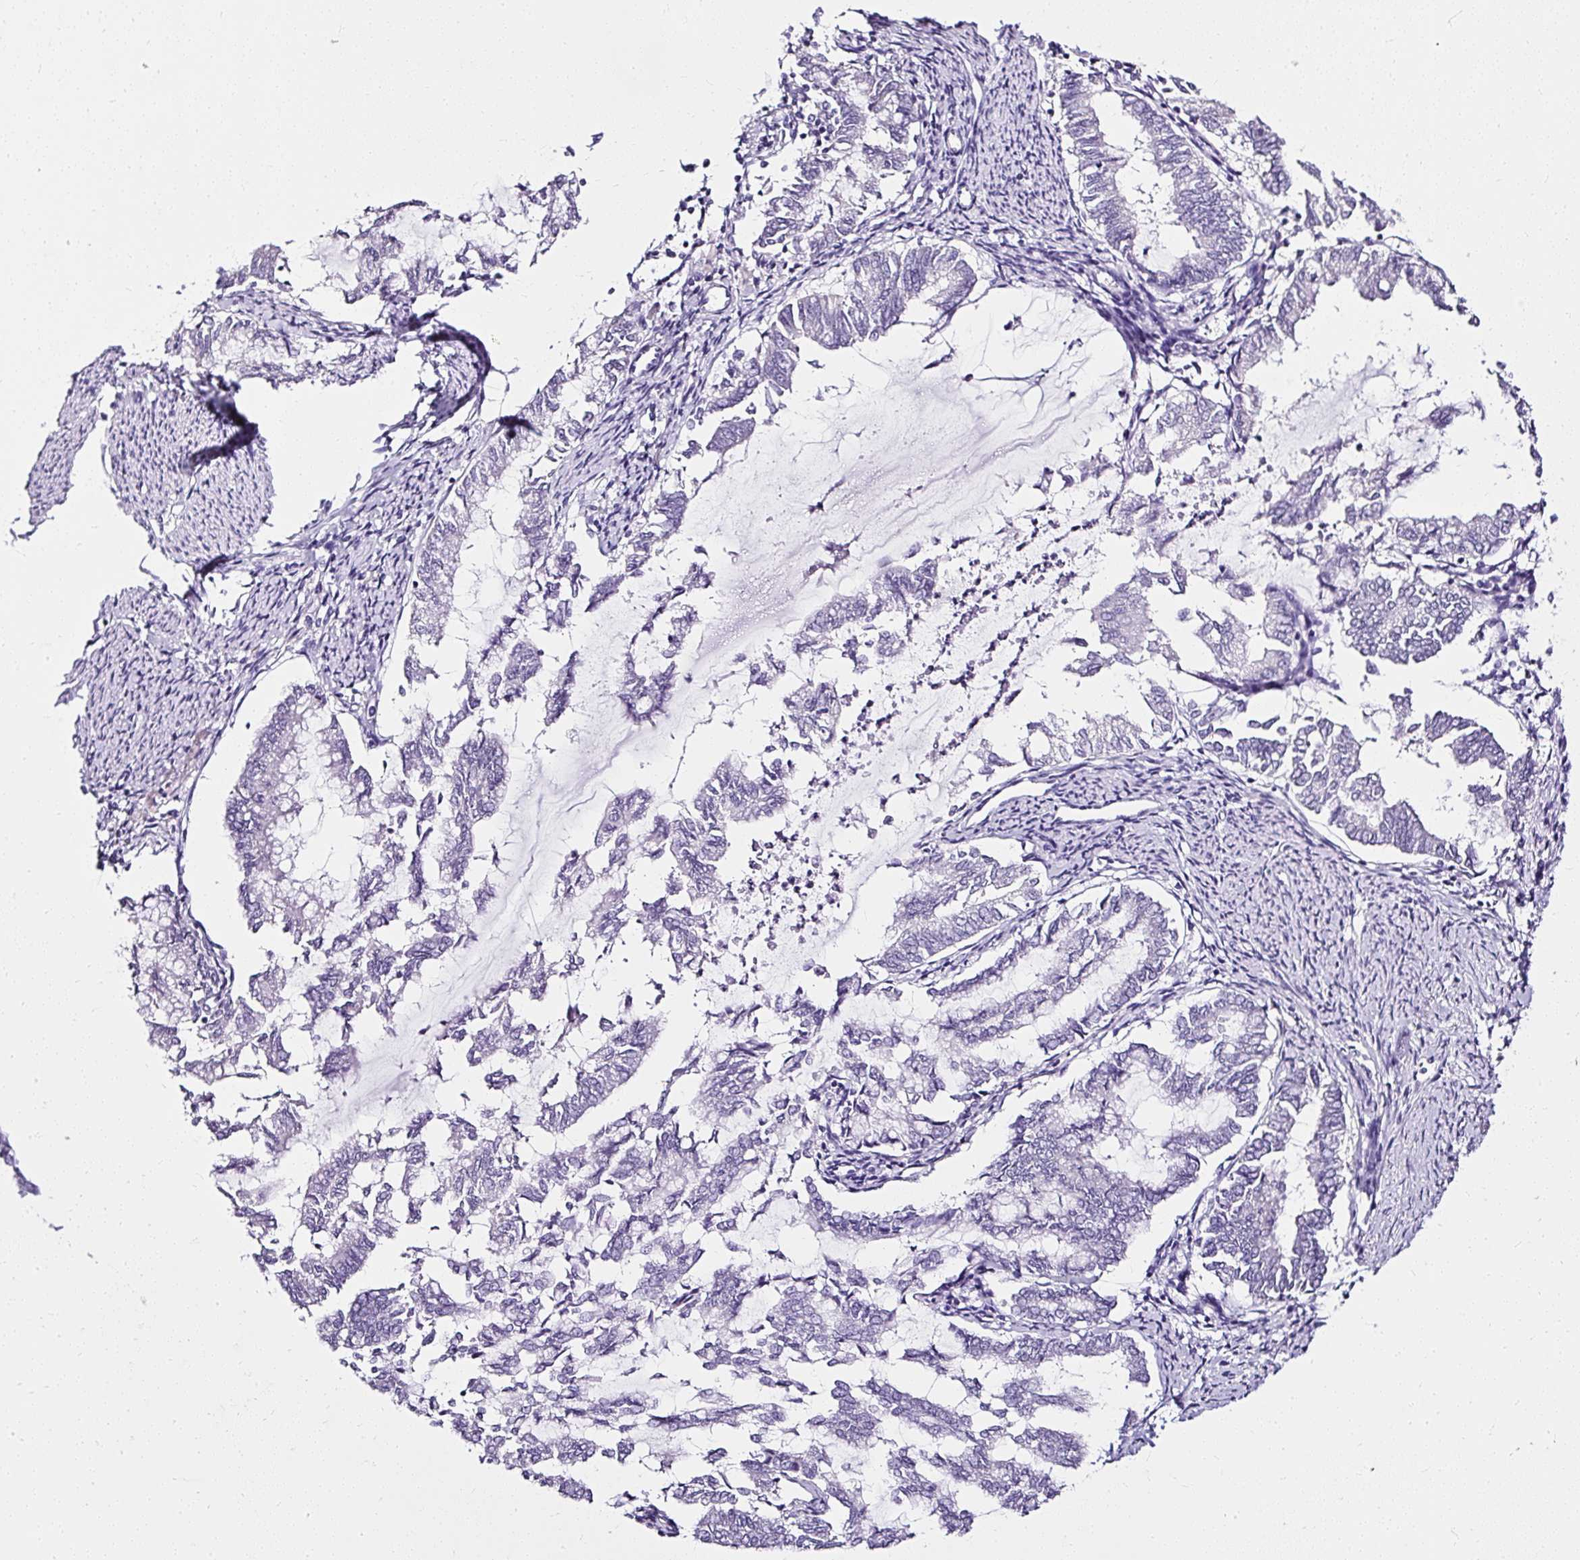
{"staining": {"intensity": "negative", "quantity": "none", "location": "none"}, "tissue": "endometrial cancer", "cell_type": "Tumor cells", "image_type": "cancer", "snomed": [{"axis": "morphology", "description": "Adenocarcinoma, NOS"}, {"axis": "topography", "description": "Endometrium"}], "caption": "Human adenocarcinoma (endometrial) stained for a protein using IHC reveals no expression in tumor cells.", "gene": "ATP2A1", "patient": {"sex": "female", "age": 79}}